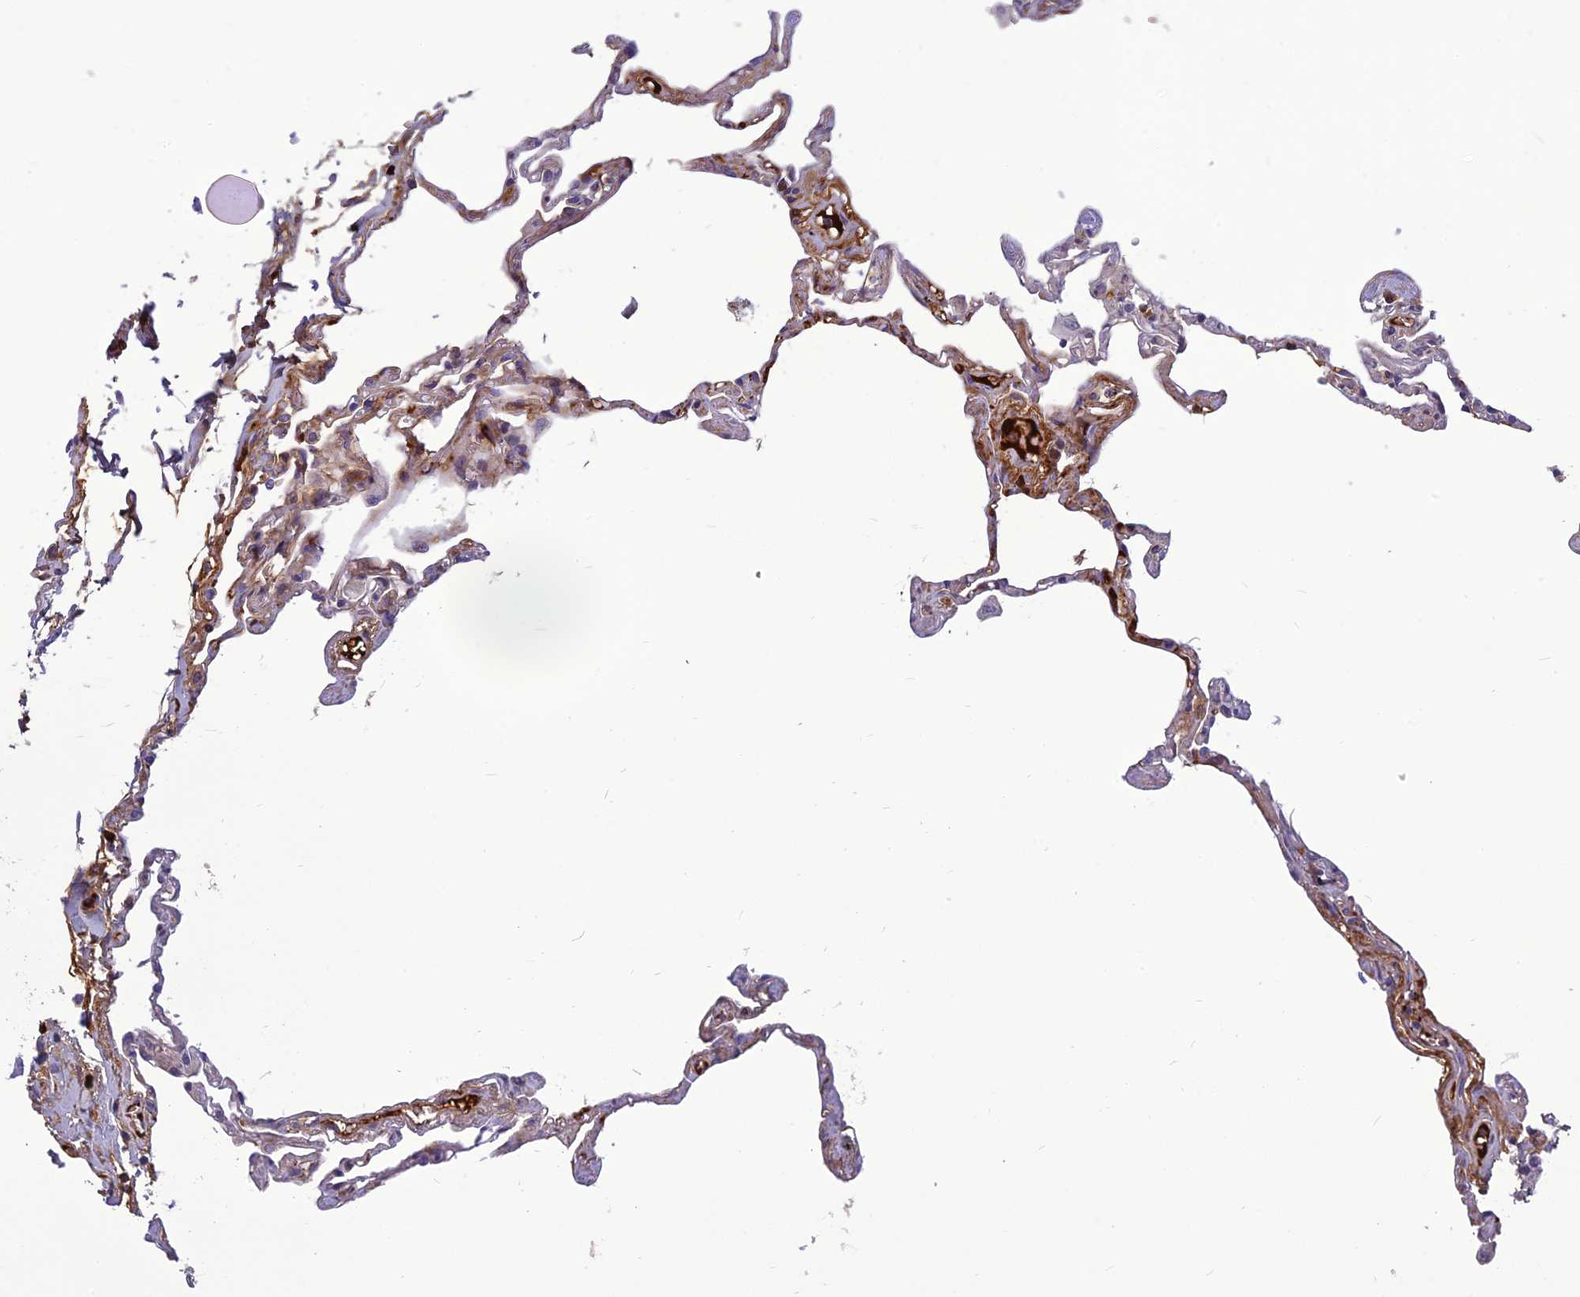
{"staining": {"intensity": "weak", "quantity": "<25%", "location": "cytoplasmic/membranous"}, "tissue": "lung", "cell_type": "Alveolar cells", "image_type": "normal", "snomed": [{"axis": "morphology", "description": "Normal tissue, NOS"}, {"axis": "topography", "description": "Lung"}], "caption": "Immunohistochemistry of normal lung demonstrates no expression in alveolar cells.", "gene": "CLEC11A", "patient": {"sex": "female", "age": 67}}